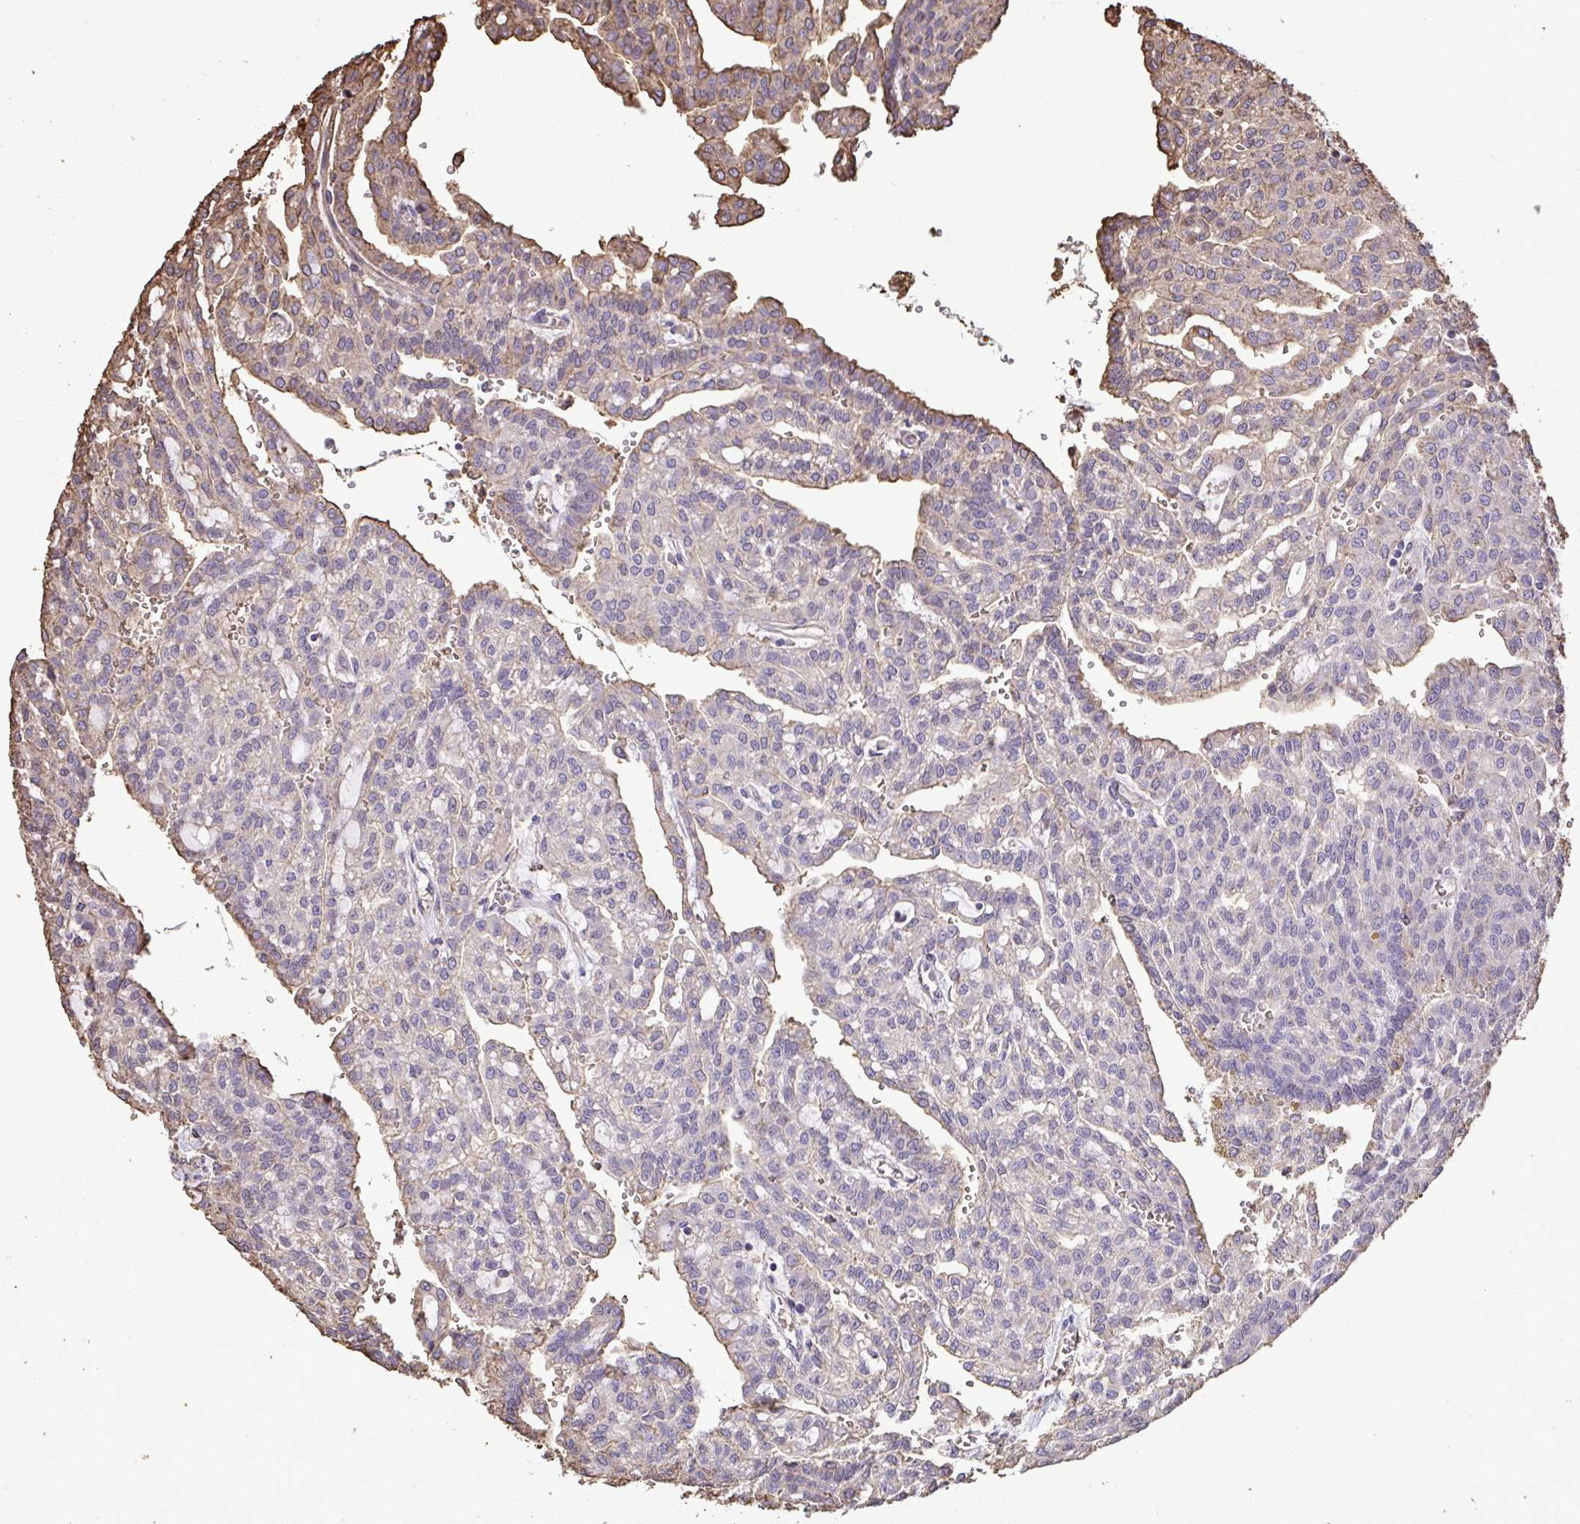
{"staining": {"intensity": "weak", "quantity": "25%-75%", "location": "cytoplasmic/membranous"}, "tissue": "renal cancer", "cell_type": "Tumor cells", "image_type": "cancer", "snomed": [{"axis": "morphology", "description": "Adenocarcinoma, NOS"}, {"axis": "topography", "description": "Kidney"}], "caption": "Immunohistochemical staining of renal cancer reveals low levels of weak cytoplasmic/membranous protein staining in approximately 25%-75% of tumor cells. (Stains: DAB in brown, nuclei in blue, Microscopy: brightfield microscopy at high magnification).", "gene": "ANXA5", "patient": {"sex": "male", "age": 63}}